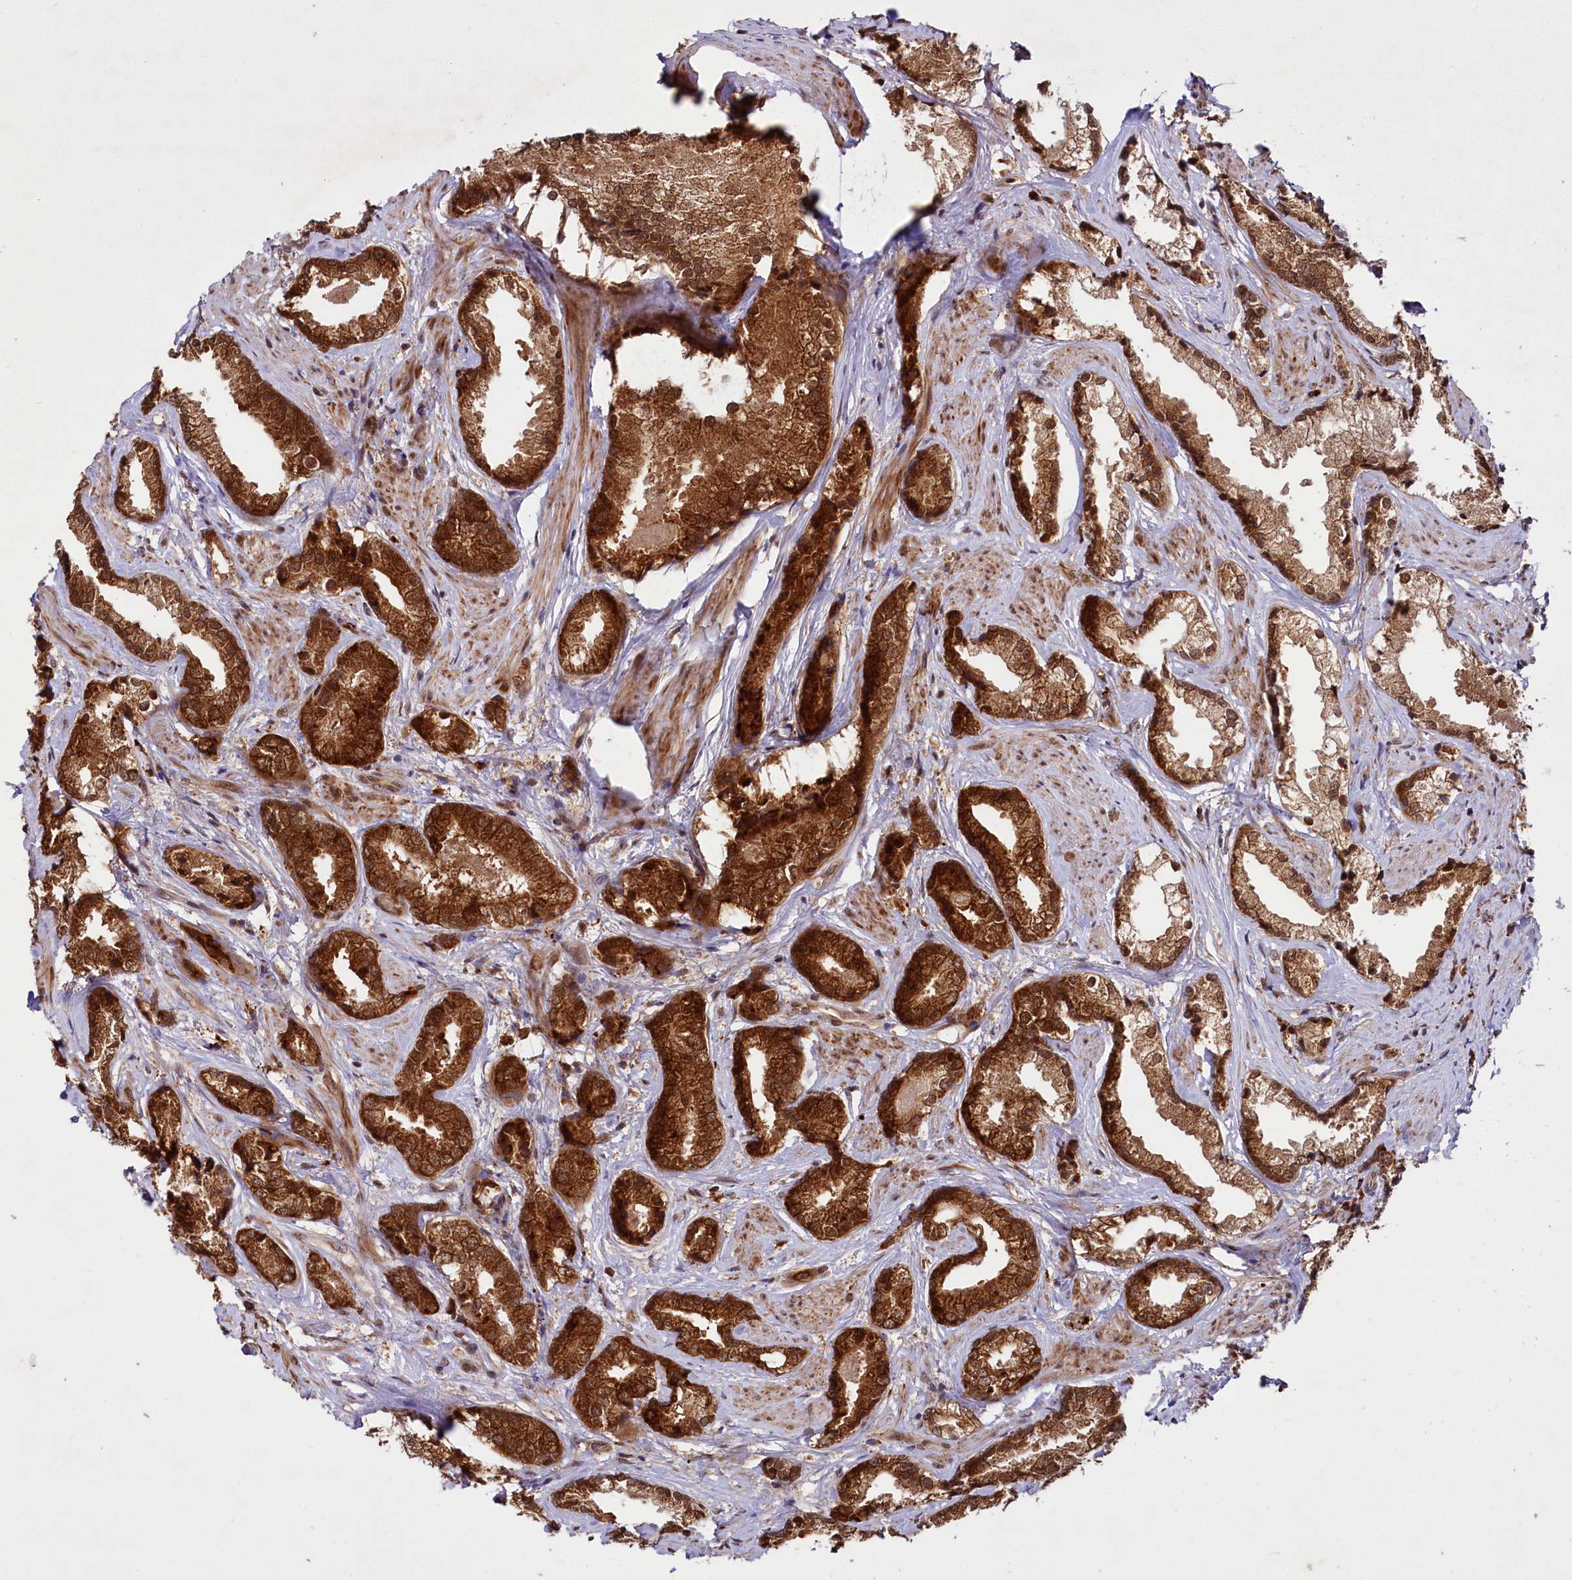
{"staining": {"intensity": "strong", "quantity": ">75%", "location": "cytoplasmic/membranous,nuclear"}, "tissue": "prostate cancer", "cell_type": "Tumor cells", "image_type": "cancer", "snomed": [{"axis": "morphology", "description": "Adenocarcinoma, High grade"}, {"axis": "topography", "description": "Prostate"}], "caption": "High-power microscopy captured an immunohistochemistry histopathology image of high-grade adenocarcinoma (prostate), revealing strong cytoplasmic/membranous and nuclear positivity in approximately >75% of tumor cells. The staining was performed using DAB (3,3'-diaminobenzidine), with brown indicating positive protein expression. Nuclei are stained blue with hematoxylin.", "gene": "UBE3A", "patient": {"sex": "male", "age": 66}}